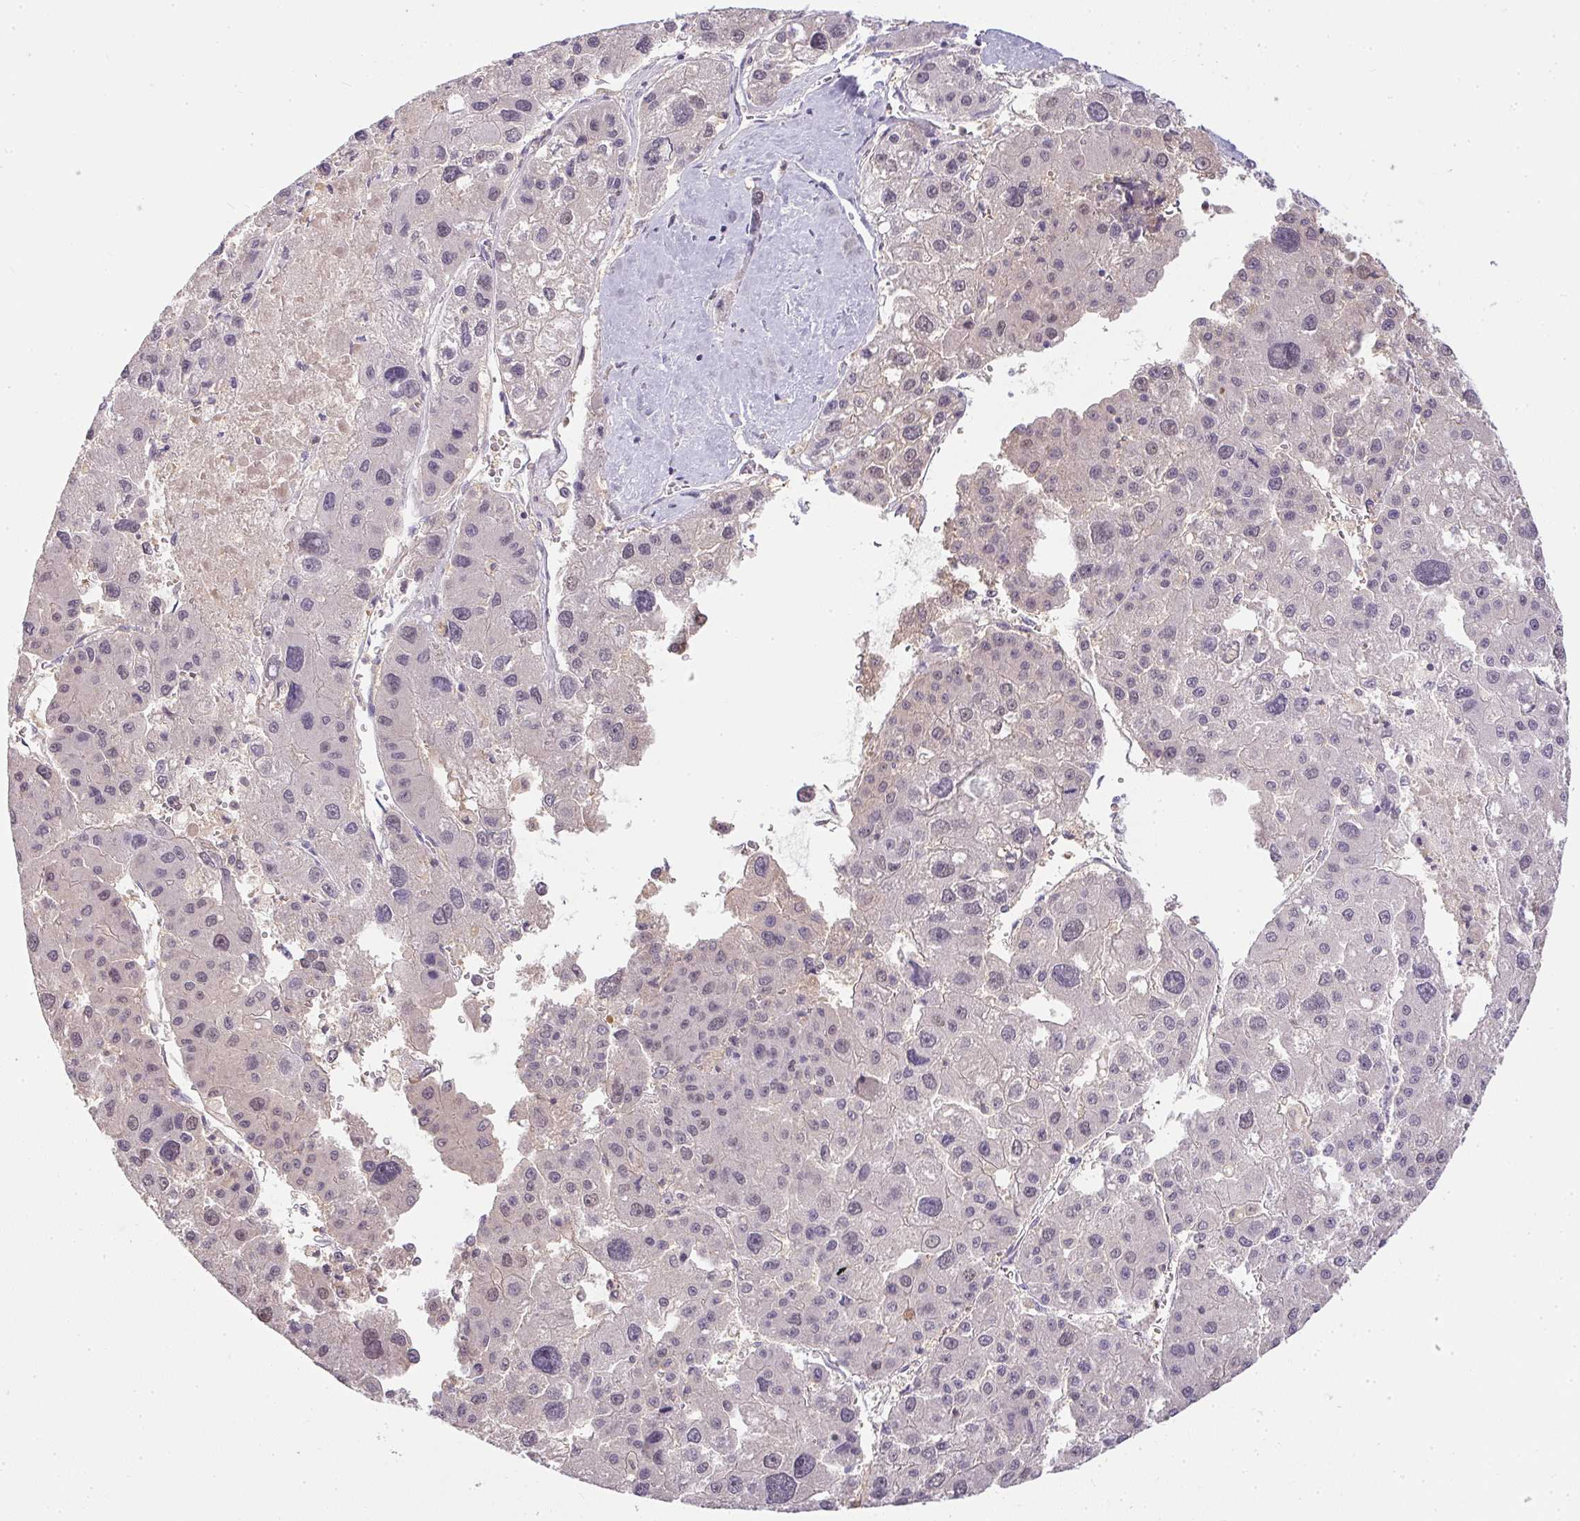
{"staining": {"intensity": "negative", "quantity": "none", "location": "none"}, "tissue": "liver cancer", "cell_type": "Tumor cells", "image_type": "cancer", "snomed": [{"axis": "morphology", "description": "Carcinoma, Hepatocellular, NOS"}, {"axis": "topography", "description": "Liver"}], "caption": "The immunohistochemistry photomicrograph has no significant positivity in tumor cells of liver cancer tissue.", "gene": "DNAJC5G", "patient": {"sex": "male", "age": 73}}